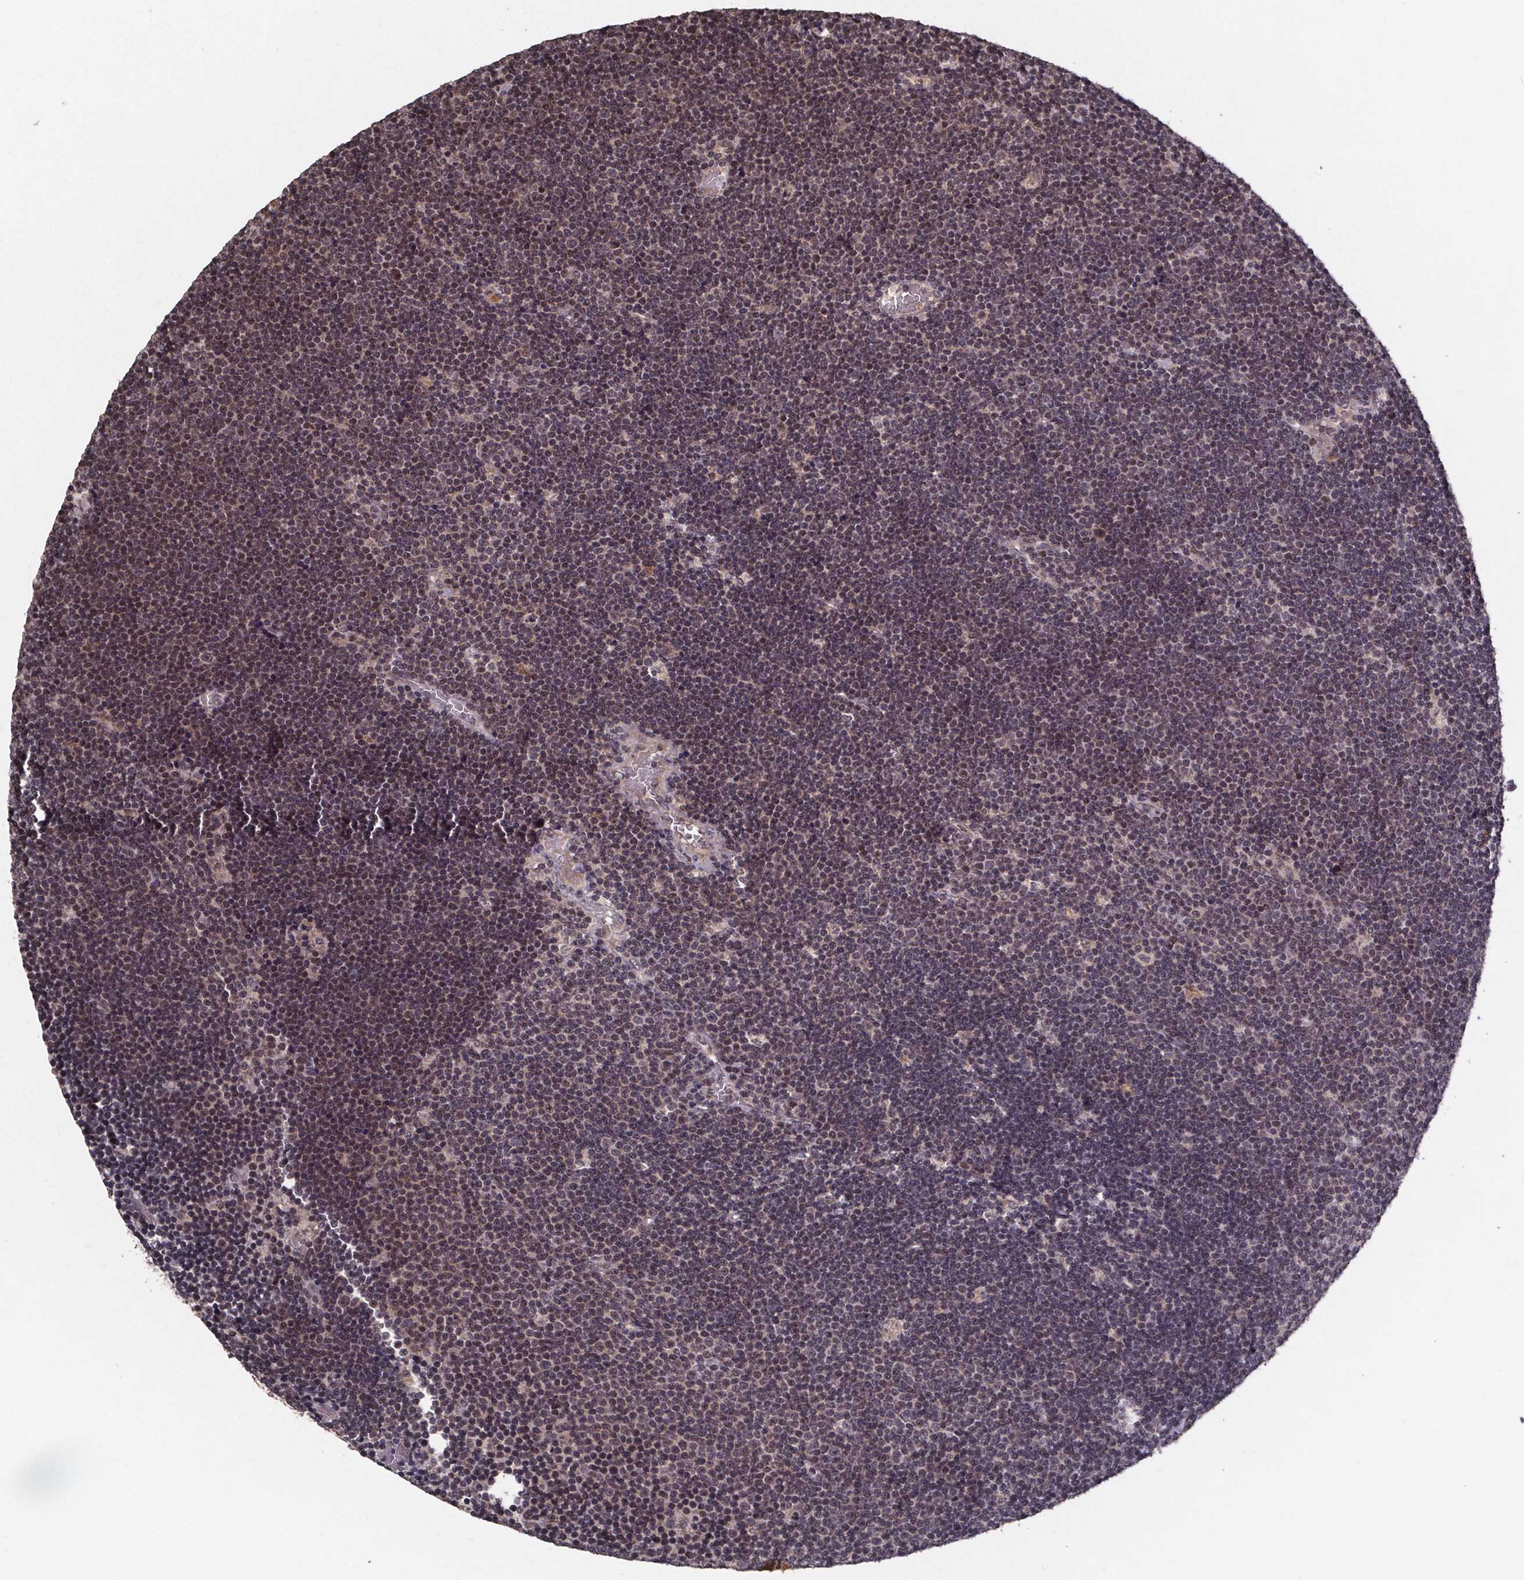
{"staining": {"intensity": "moderate", "quantity": "25%-75%", "location": "nuclear"}, "tissue": "lymphoma", "cell_type": "Tumor cells", "image_type": "cancer", "snomed": [{"axis": "morphology", "description": "Malignant lymphoma, non-Hodgkin's type, Low grade"}, {"axis": "topography", "description": "Brain"}], "caption": "There is medium levels of moderate nuclear expression in tumor cells of lymphoma, as demonstrated by immunohistochemical staining (brown color).", "gene": "GPX3", "patient": {"sex": "female", "age": 66}}